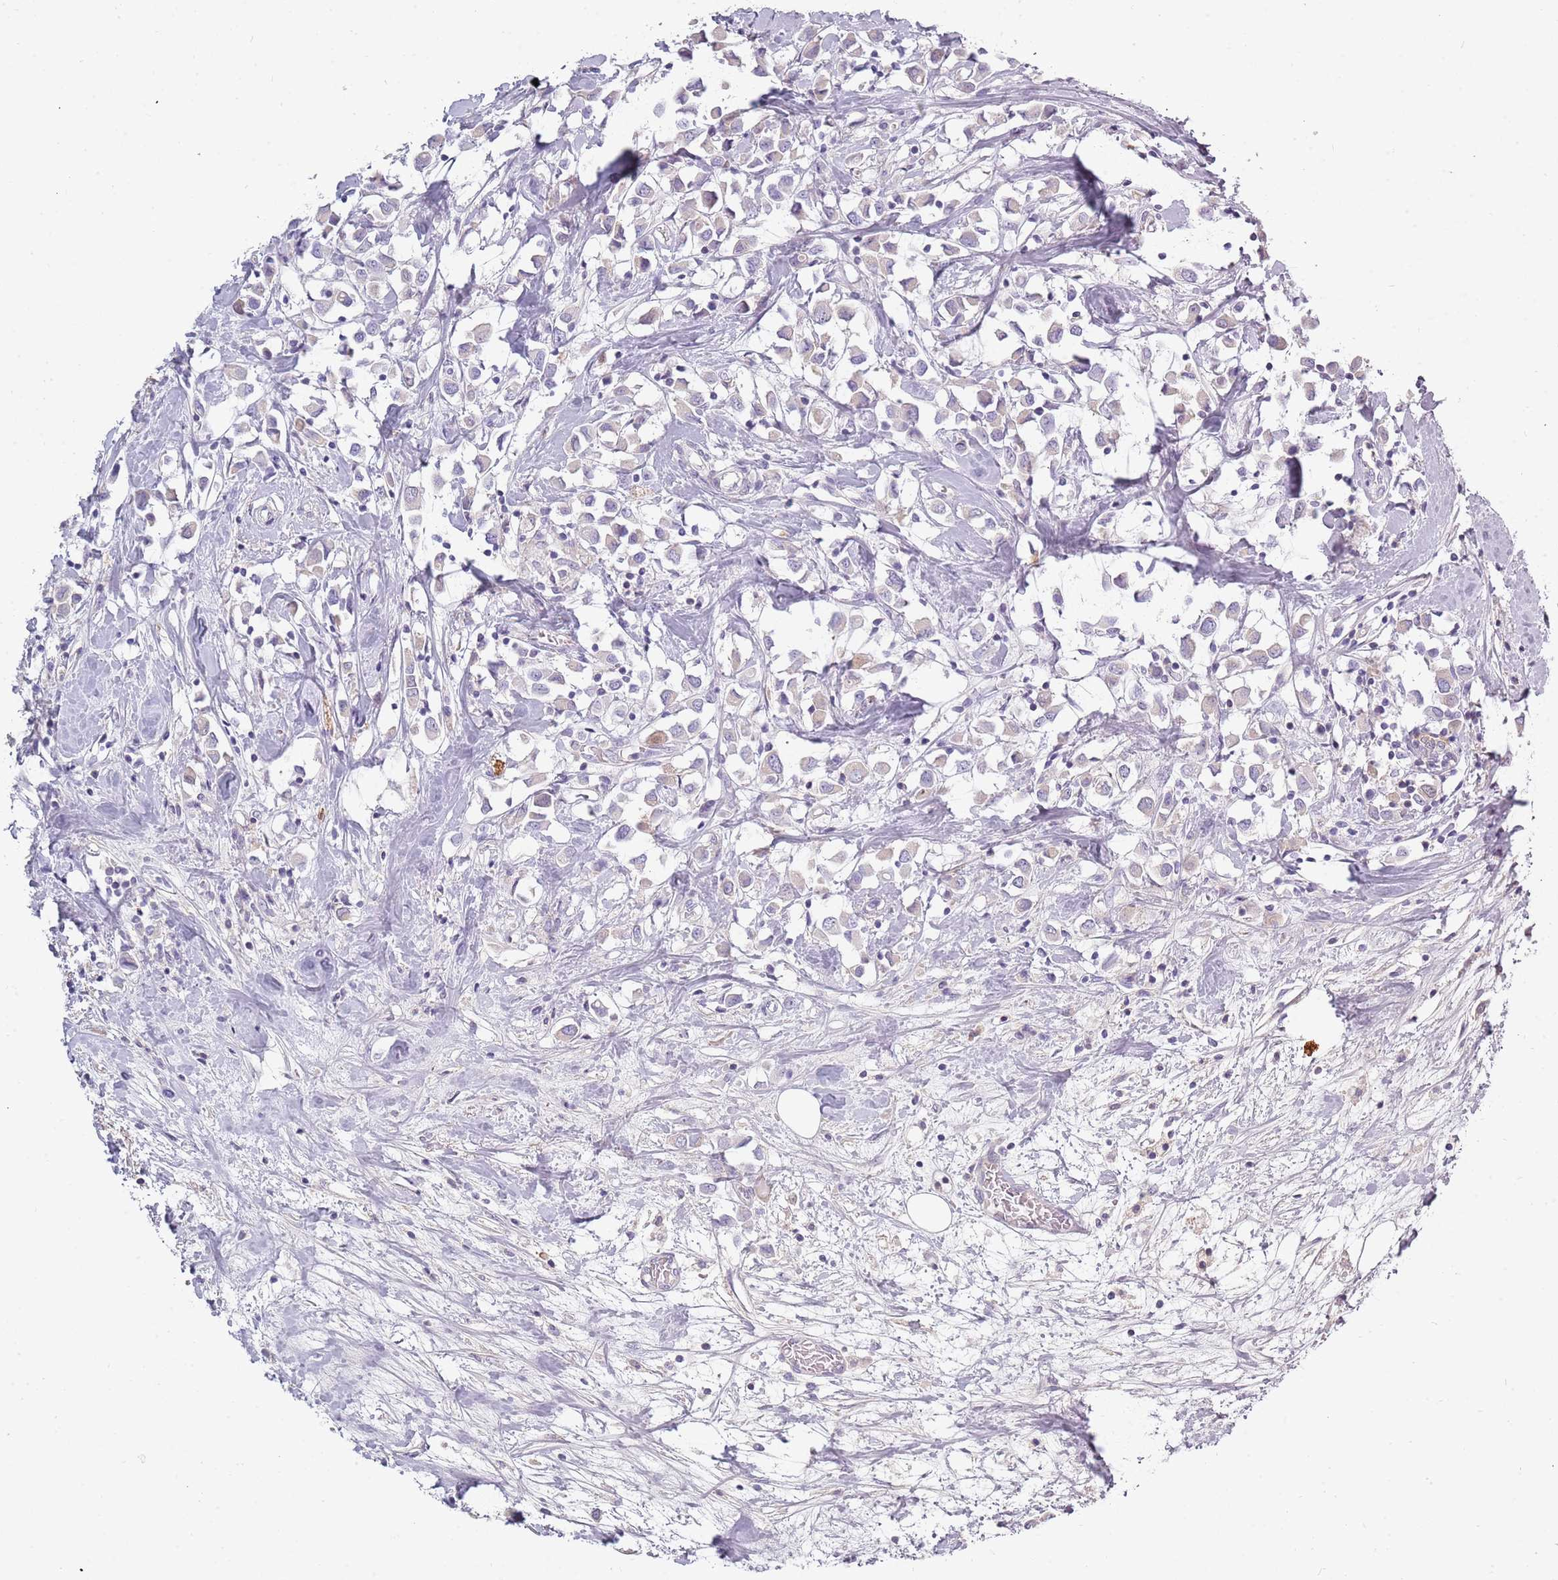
{"staining": {"intensity": "negative", "quantity": "none", "location": "none"}, "tissue": "breast cancer", "cell_type": "Tumor cells", "image_type": "cancer", "snomed": [{"axis": "morphology", "description": "Duct carcinoma"}, {"axis": "topography", "description": "Breast"}], "caption": "An image of breast invasive ductal carcinoma stained for a protein displays no brown staining in tumor cells. (Stains: DAB (3,3'-diaminobenzidine) immunohistochemistry (IHC) with hematoxylin counter stain, Microscopy: brightfield microscopy at high magnification).", "gene": "TNFRSF6B", "patient": {"sex": "female", "age": 61}}